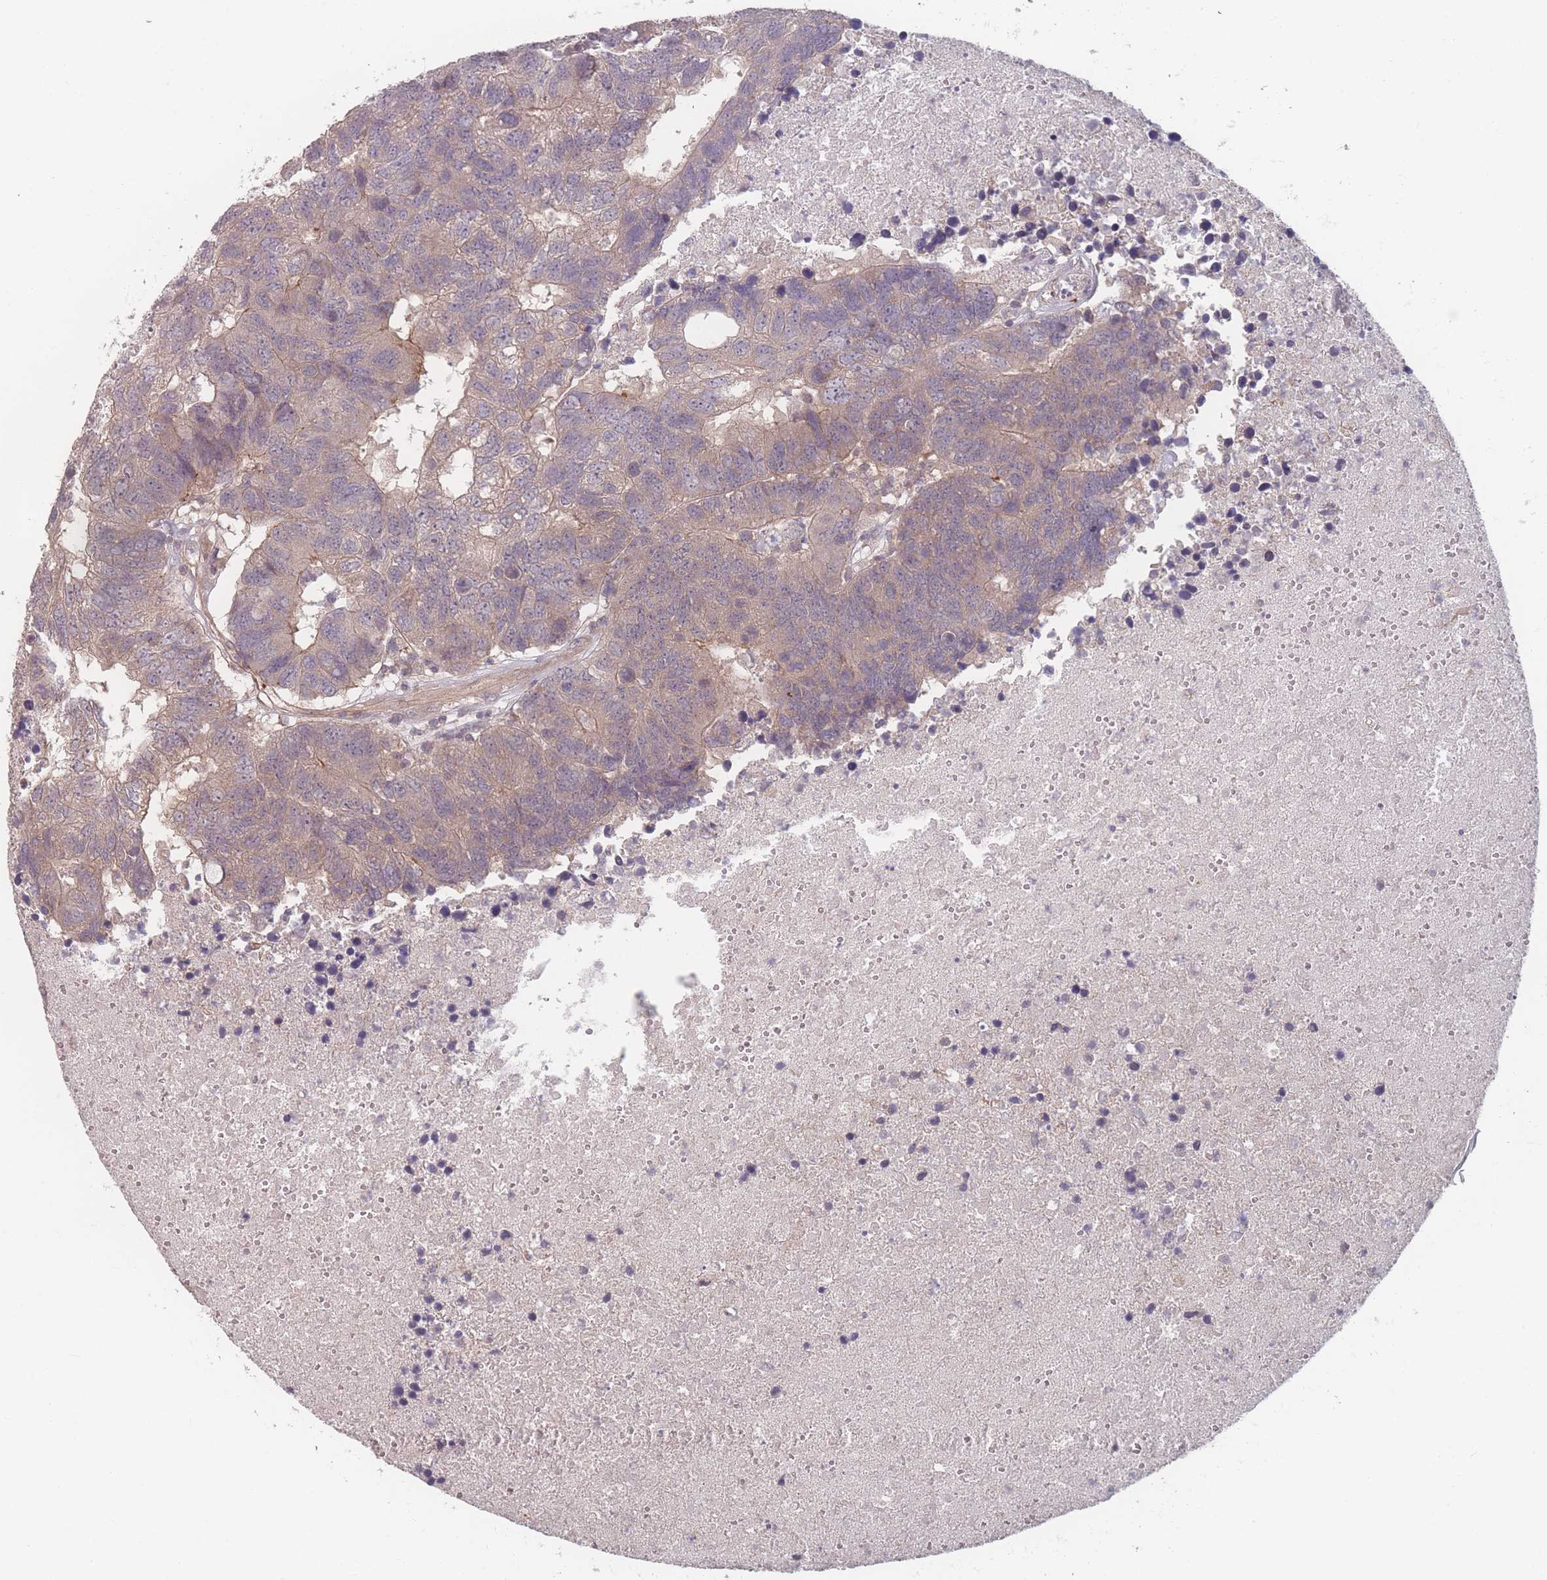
{"staining": {"intensity": "weak", "quantity": "25%-75%", "location": "cytoplasmic/membranous"}, "tissue": "colorectal cancer", "cell_type": "Tumor cells", "image_type": "cancer", "snomed": [{"axis": "morphology", "description": "Adenocarcinoma, NOS"}, {"axis": "topography", "description": "Colon"}], "caption": "Immunohistochemistry (IHC) image of neoplastic tissue: human colorectal cancer (adenocarcinoma) stained using immunohistochemistry (IHC) reveals low levels of weak protein expression localized specifically in the cytoplasmic/membranous of tumor cells, appearing as a cytoplasmic/membranous brown color.", "gene": "HAGH", "patient": {"sex": "female", "age": 48}}